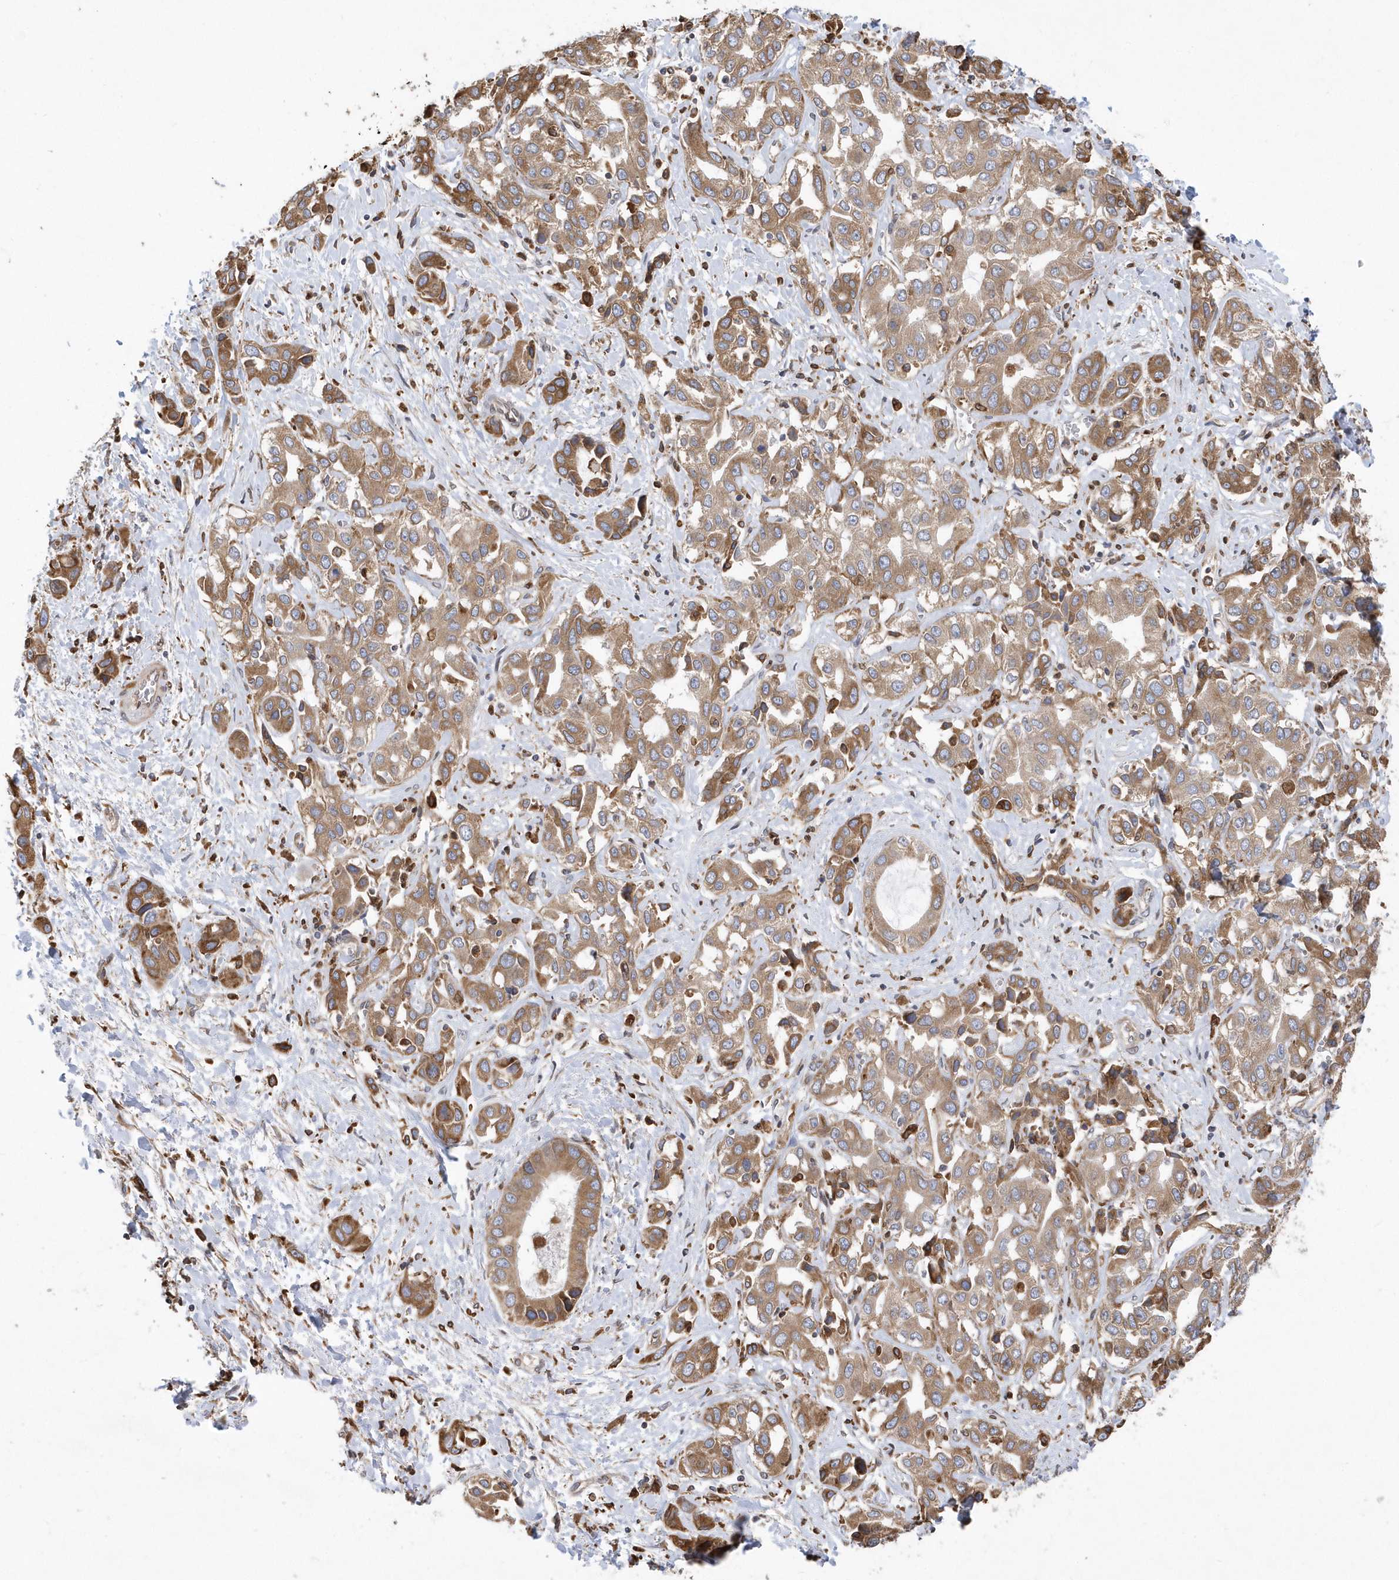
{"staining": {"intensity": "moderate", "quantity": ">75%", "location": "cytoplasmic/membranous"}, "tissue": "liver cancer", "cell_type": "Tumor cells", "image_type": "cancer", "snomed": [{"axis": "morphology", "description": "Cholangiocarcinoma"}, {"axis": "topography", "description": "Liver"}], "caption": "Brown immunohistochemical staining in liver cholangiocarcinoma reveals moderate cytoplasmic/membranous positivity in about >75% of tumor cells. (brown staining indicates protein expression, while blue staining denotes nuclei).", "gene": "VAMP7", "patient": {"sex": "female", "age": 52}}